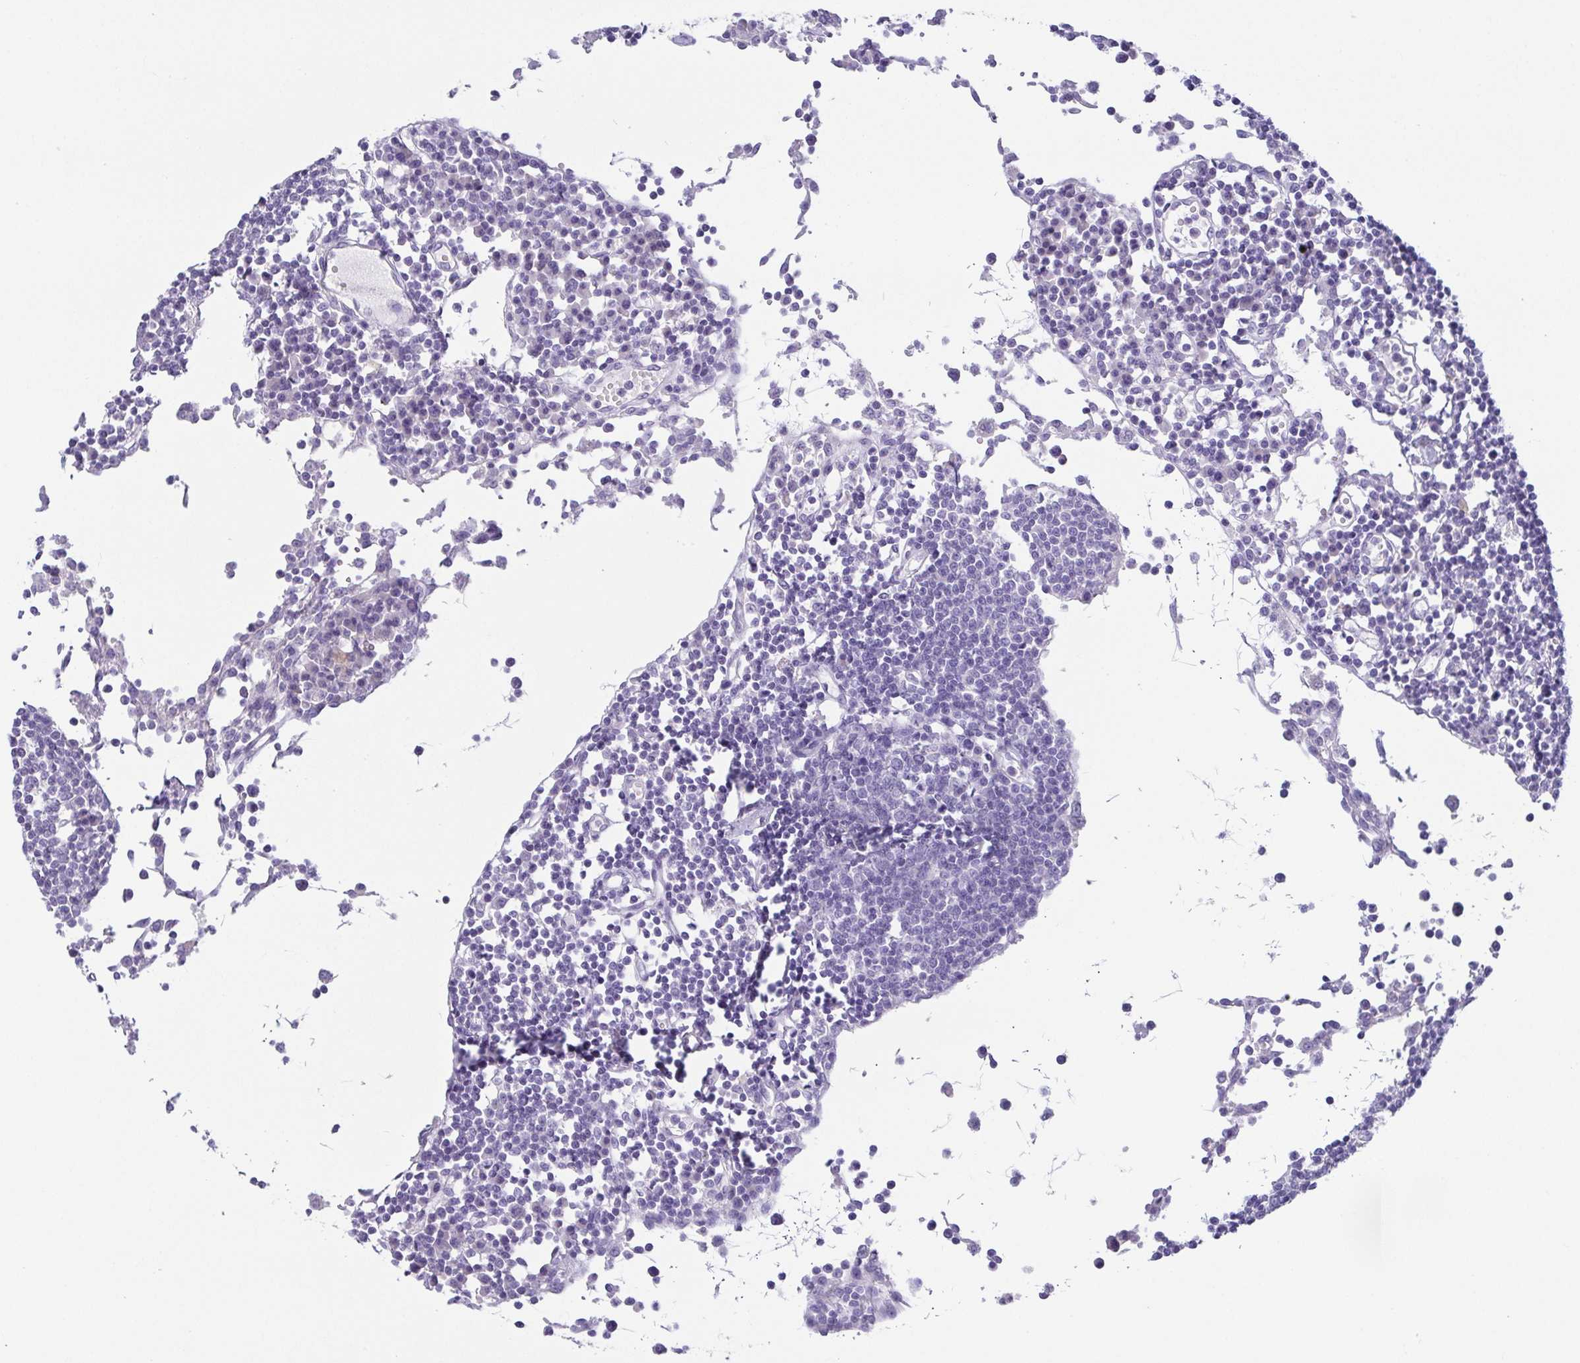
{"staining": {"intensity": "negative", "quantity": "none", "location": "none"}, "tissue": "lymph node", "cell_type": "Non-germinal center cells", "image_type": "normal", "snomed": [{"axis": "morphology", "description": "Normal tissue, NOS"}, {"axis": "topography", "description": "Lymph node"}], "caption": "IHC micrograph of benign lymph node stained for a protein (brown), which exhibits no positivity in non-germinal center cells. (DAB (3,3'-diaminobenzidine) immunohistochemistry (IHC) visualized using brightfield microscopy, high magnification).", "gene": "HAPLN2", "patient": {"sex": "female", "age": 78}}